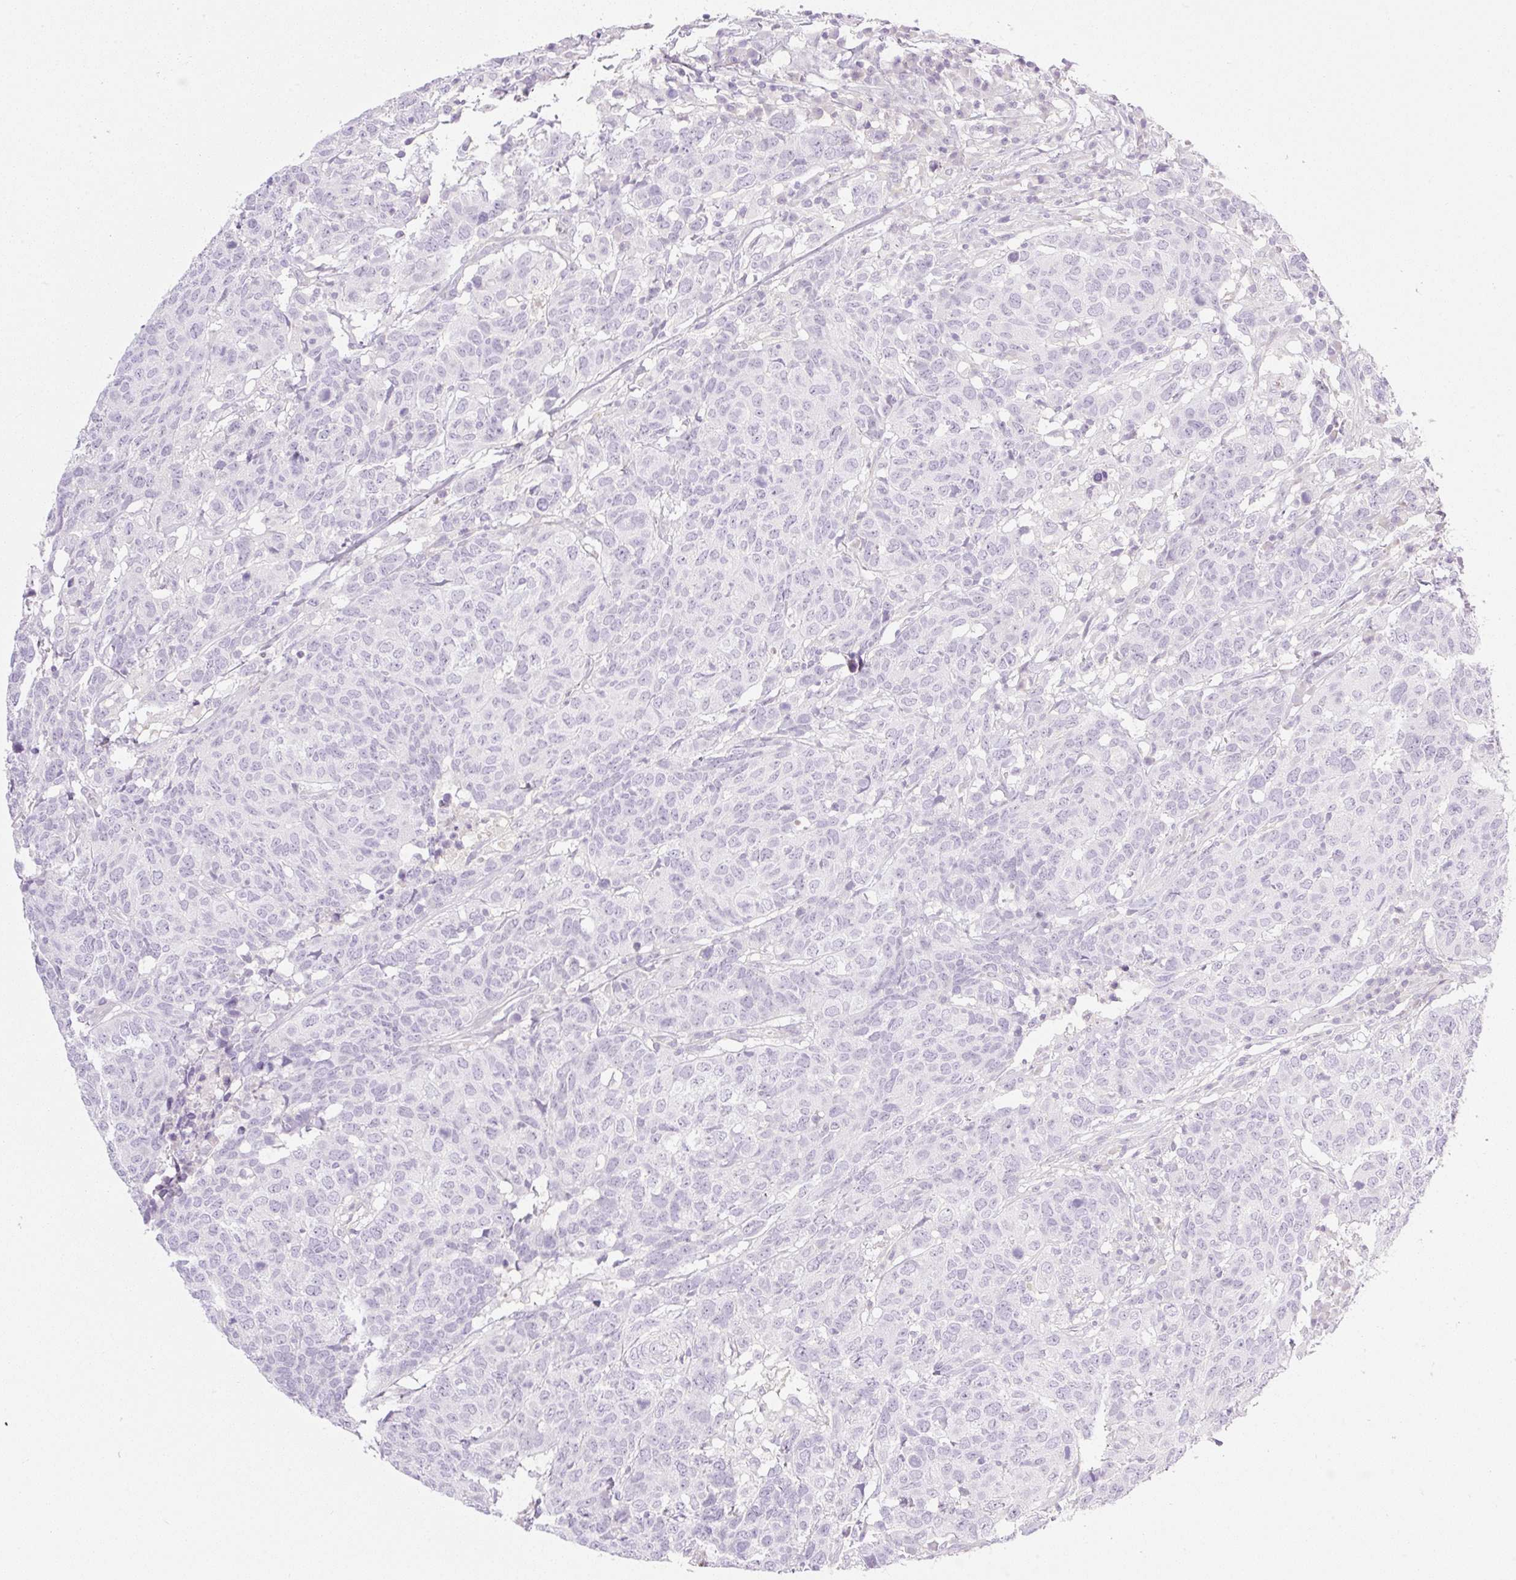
{"staining": {"intensity": "negative", "quantity": "none", "location": "none"}, "tissue": "head and neck cancer", "cell_type": "Tumor cells", "image_type": "cancer", "snomed": [{"axis": "morphology", "description": "Normal tissue, NOS"}, {"axis": "morphology", "description": "Squamous cell carcinoma, NOS"}, {"axis": "topography", "description": "Skeletal muscle"}, {"axis": "topography", "description": "Vascular tissue"}, {"axis": "topography", "description": "Peripheral nerve tissue"}, {"axis": "topography", "description": "Head-Neck"}], "caption": "The image reveals no significant expression in tumor cells of squamous cell carcinoma (head and neck).", "gene": "MIA2", "patient": {"sex": "male", "age": 66}}